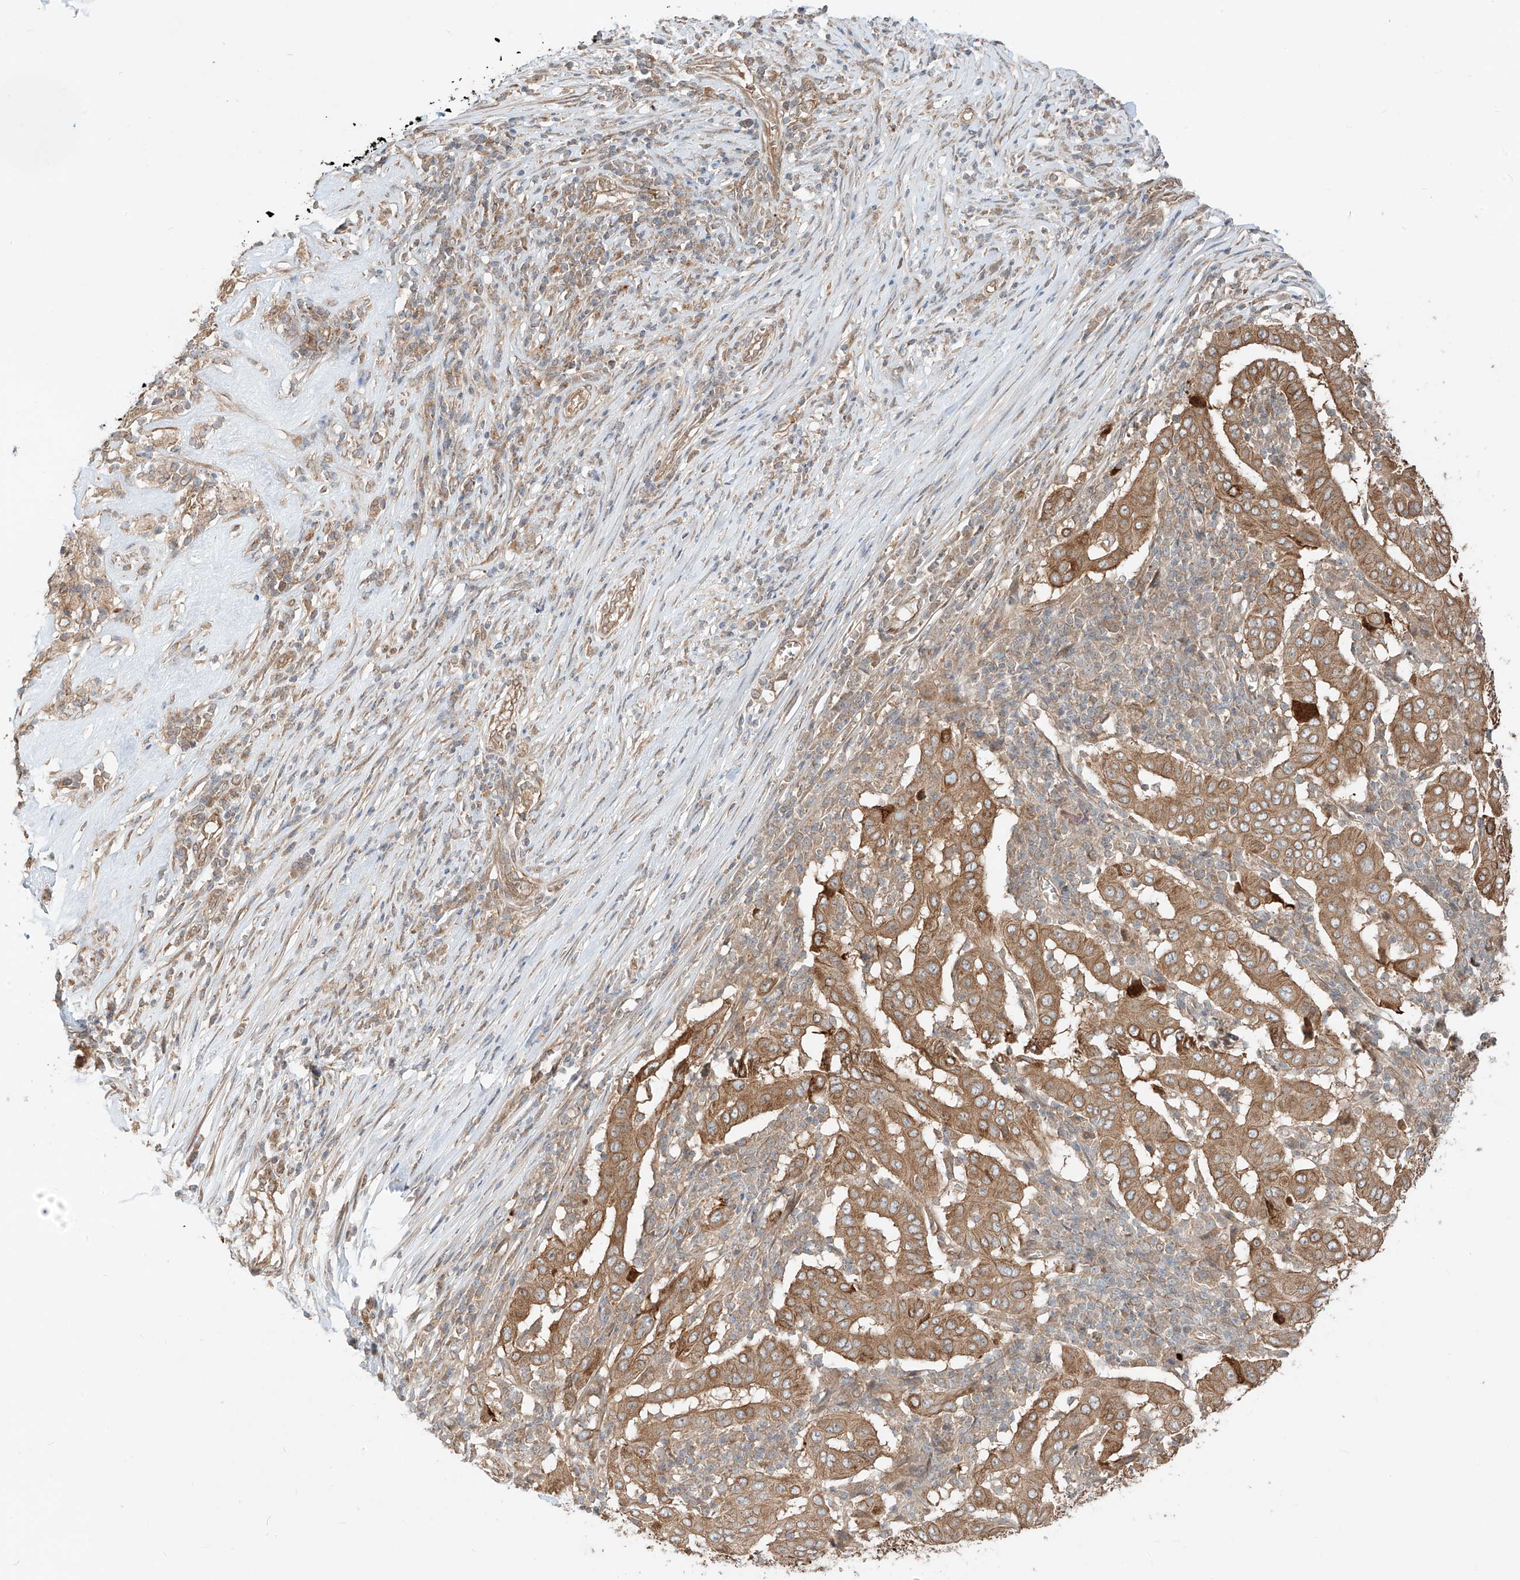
{"staining": {"intensity": "moderate", "quantity": ">75%", "location": "cytoplasmic/membranous"}, "tissue": "pancreatic cancer", "cell_type": "Tumor cells", "image_type": "cancer", "snomed": [{"axis": "morphology", "description": "Adenocarcinoma, NOS"}, {"axis": "topography", "description": "Pancreas"}], "caption": "Tumor cells exhibit medium levels of moderate cytoplasmic/membranous positivity in approximately >75% of cells in human pancreatic adenocarcinoma.", "gene": "CEP162", "patient": {"sex": "male", "age": 63}}